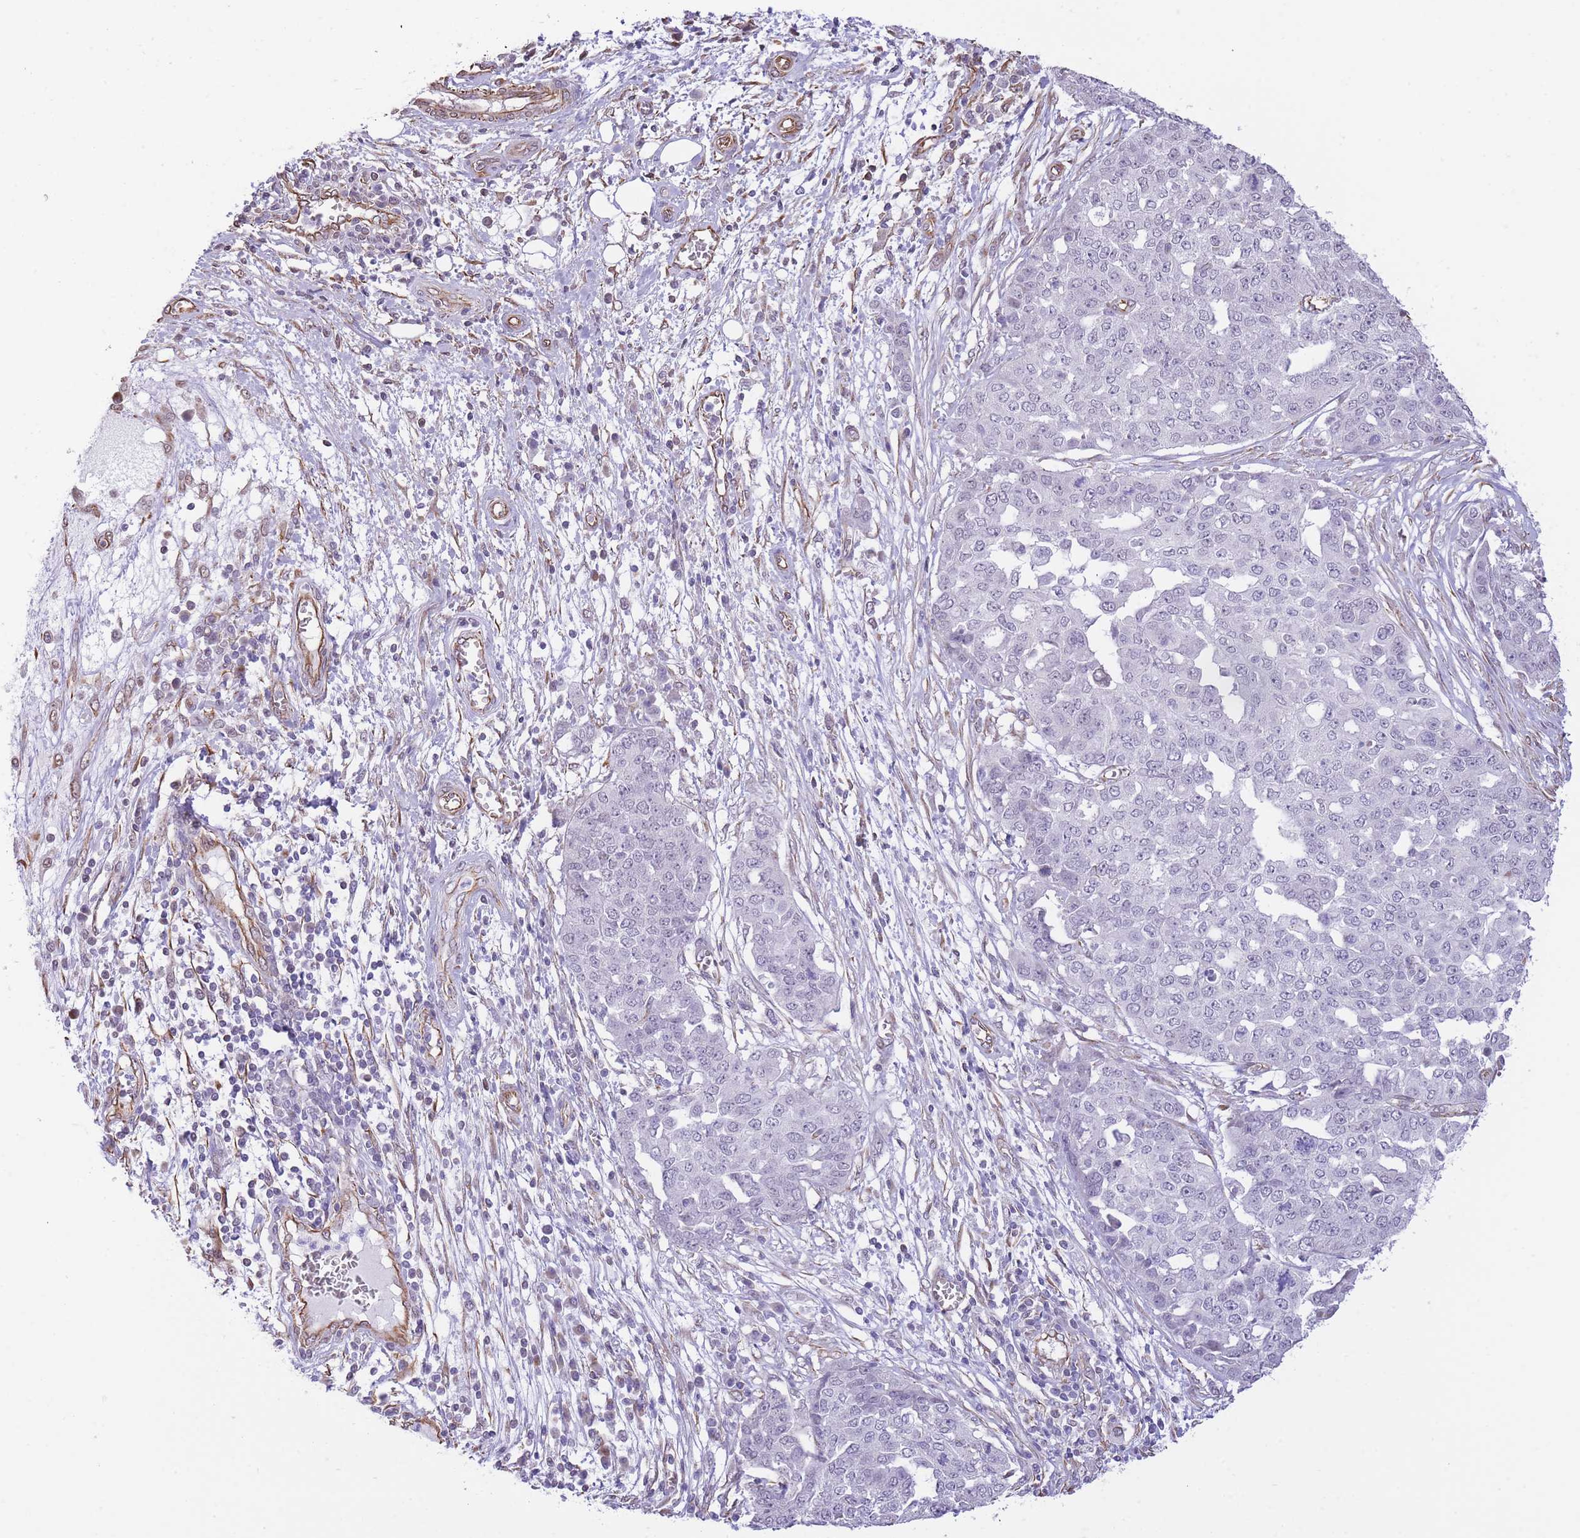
{"staining": {"intensity": "negative", "quantity": "none", "location": "none"}, "tissue": "ovarian cancer", "cell_type": "Tumor cells", "image_type": "cancer", "snomed": [{"axis": "morphology", "description": "Cystadenocarcinoma, serous, NOS"}, {"axis": "topography", "description": "Soft tissue"}, {"axis": "topography", "description": "Ovary"}], "caption": "The photomicrograph exhibits no significant positivity in tumor cells of ovarian cancer.", "gene": "PSG8", "patient": {"sex": "female", "age": 57}}